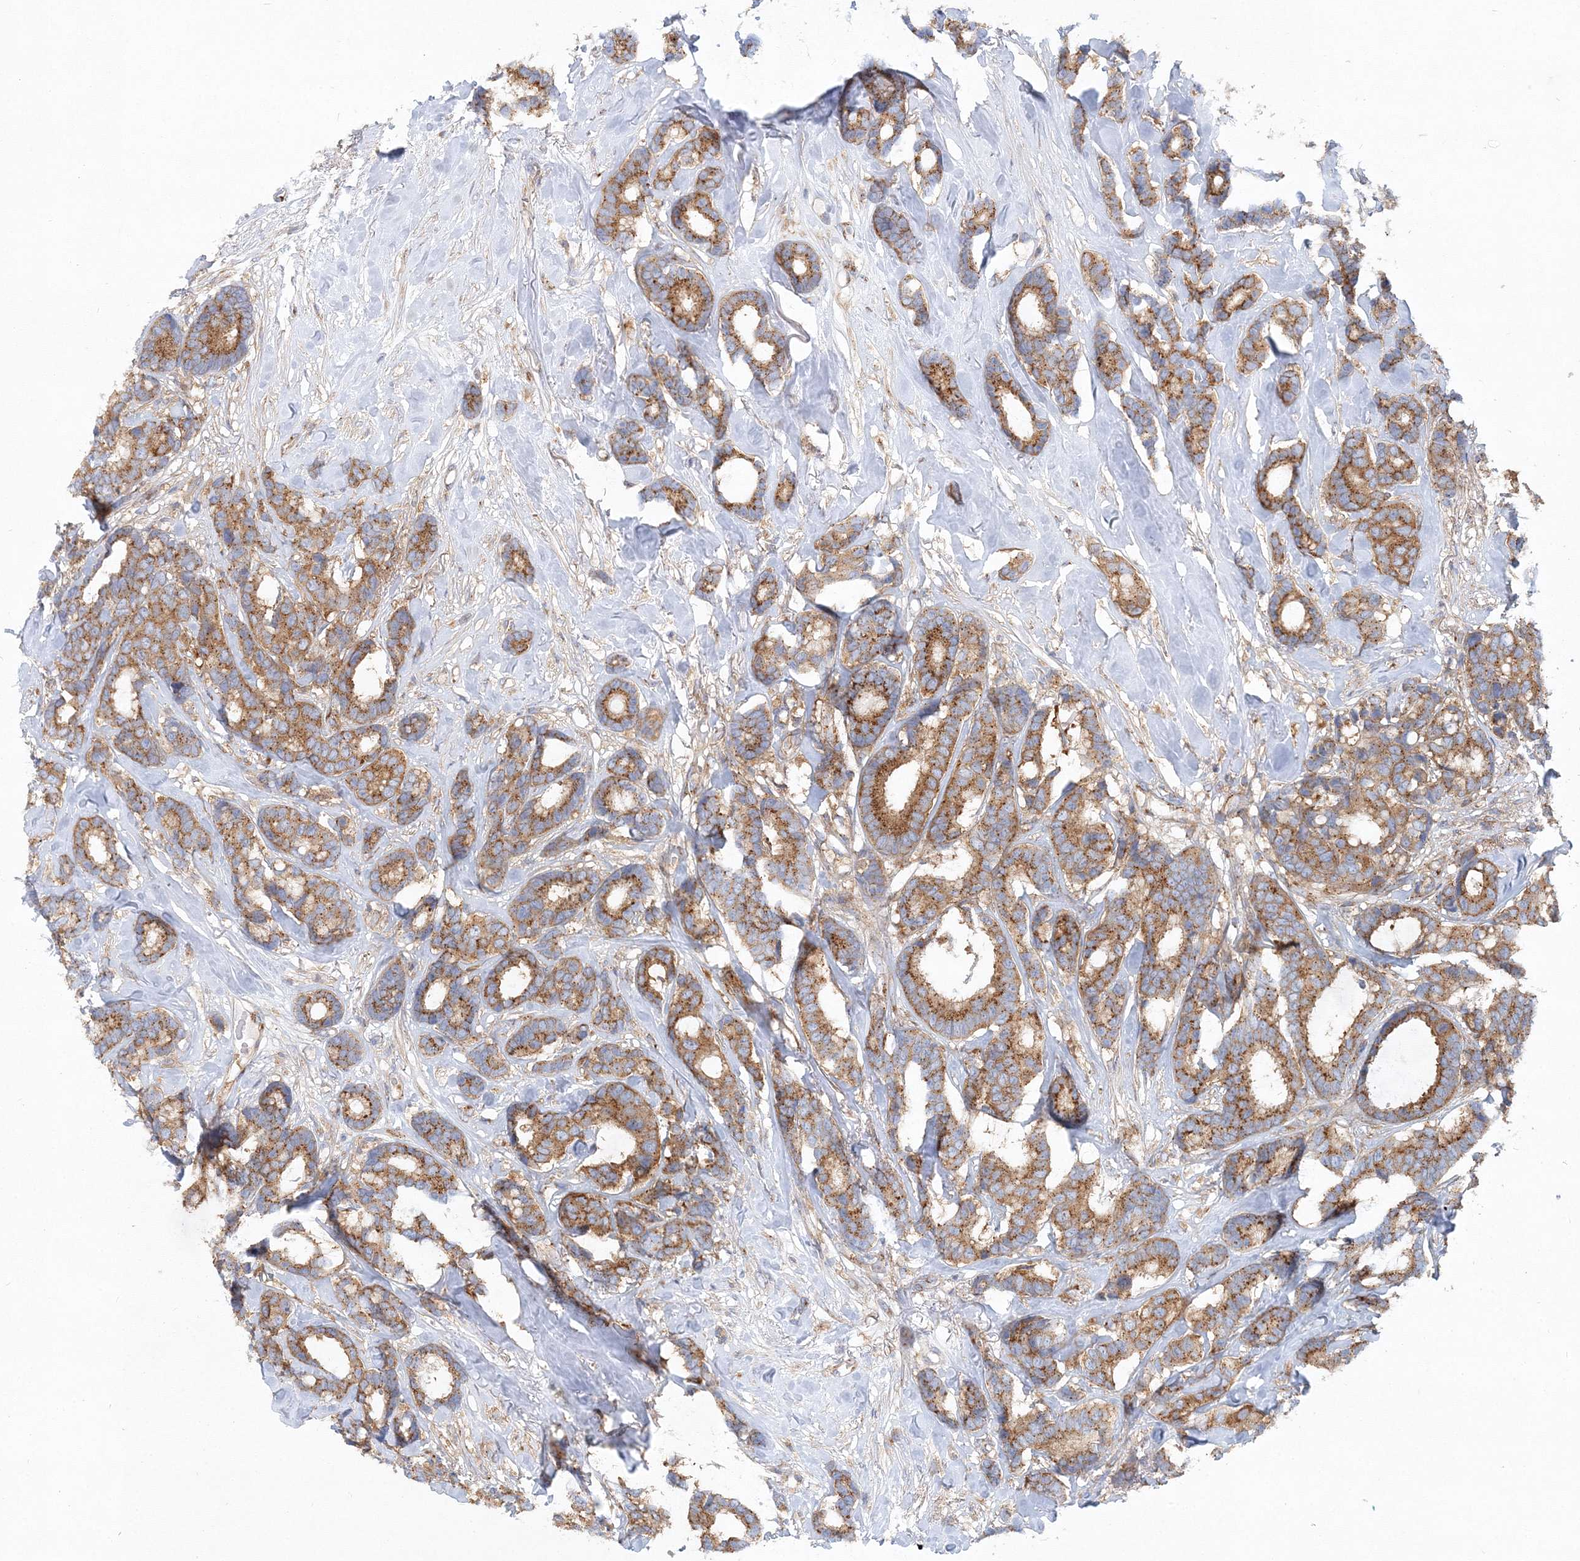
{"staining": {"intensity": "moderate", "quantity": ">75%", "location": "cytoplasmic/membranous"}, "tissue": "breast cancer", "cell_type": "Tumor cells", "image_type": "cancer", "snomed": [{"axis": "morphology", "description": "Duct carcinoma"}, {"axis": "topography", "description": "Breast"}], "caption": "Protein staining exhibits moderate cytoplasmic/membranous expression in about >75% of tumor cells in breast cancer. The staining was performed using DAB, with brown indicating positive protein expression. Nuclei are stained blue with hematoxylin.", "gene": "SEC23IP", "patient": {"sex": "female", "age": 87}}